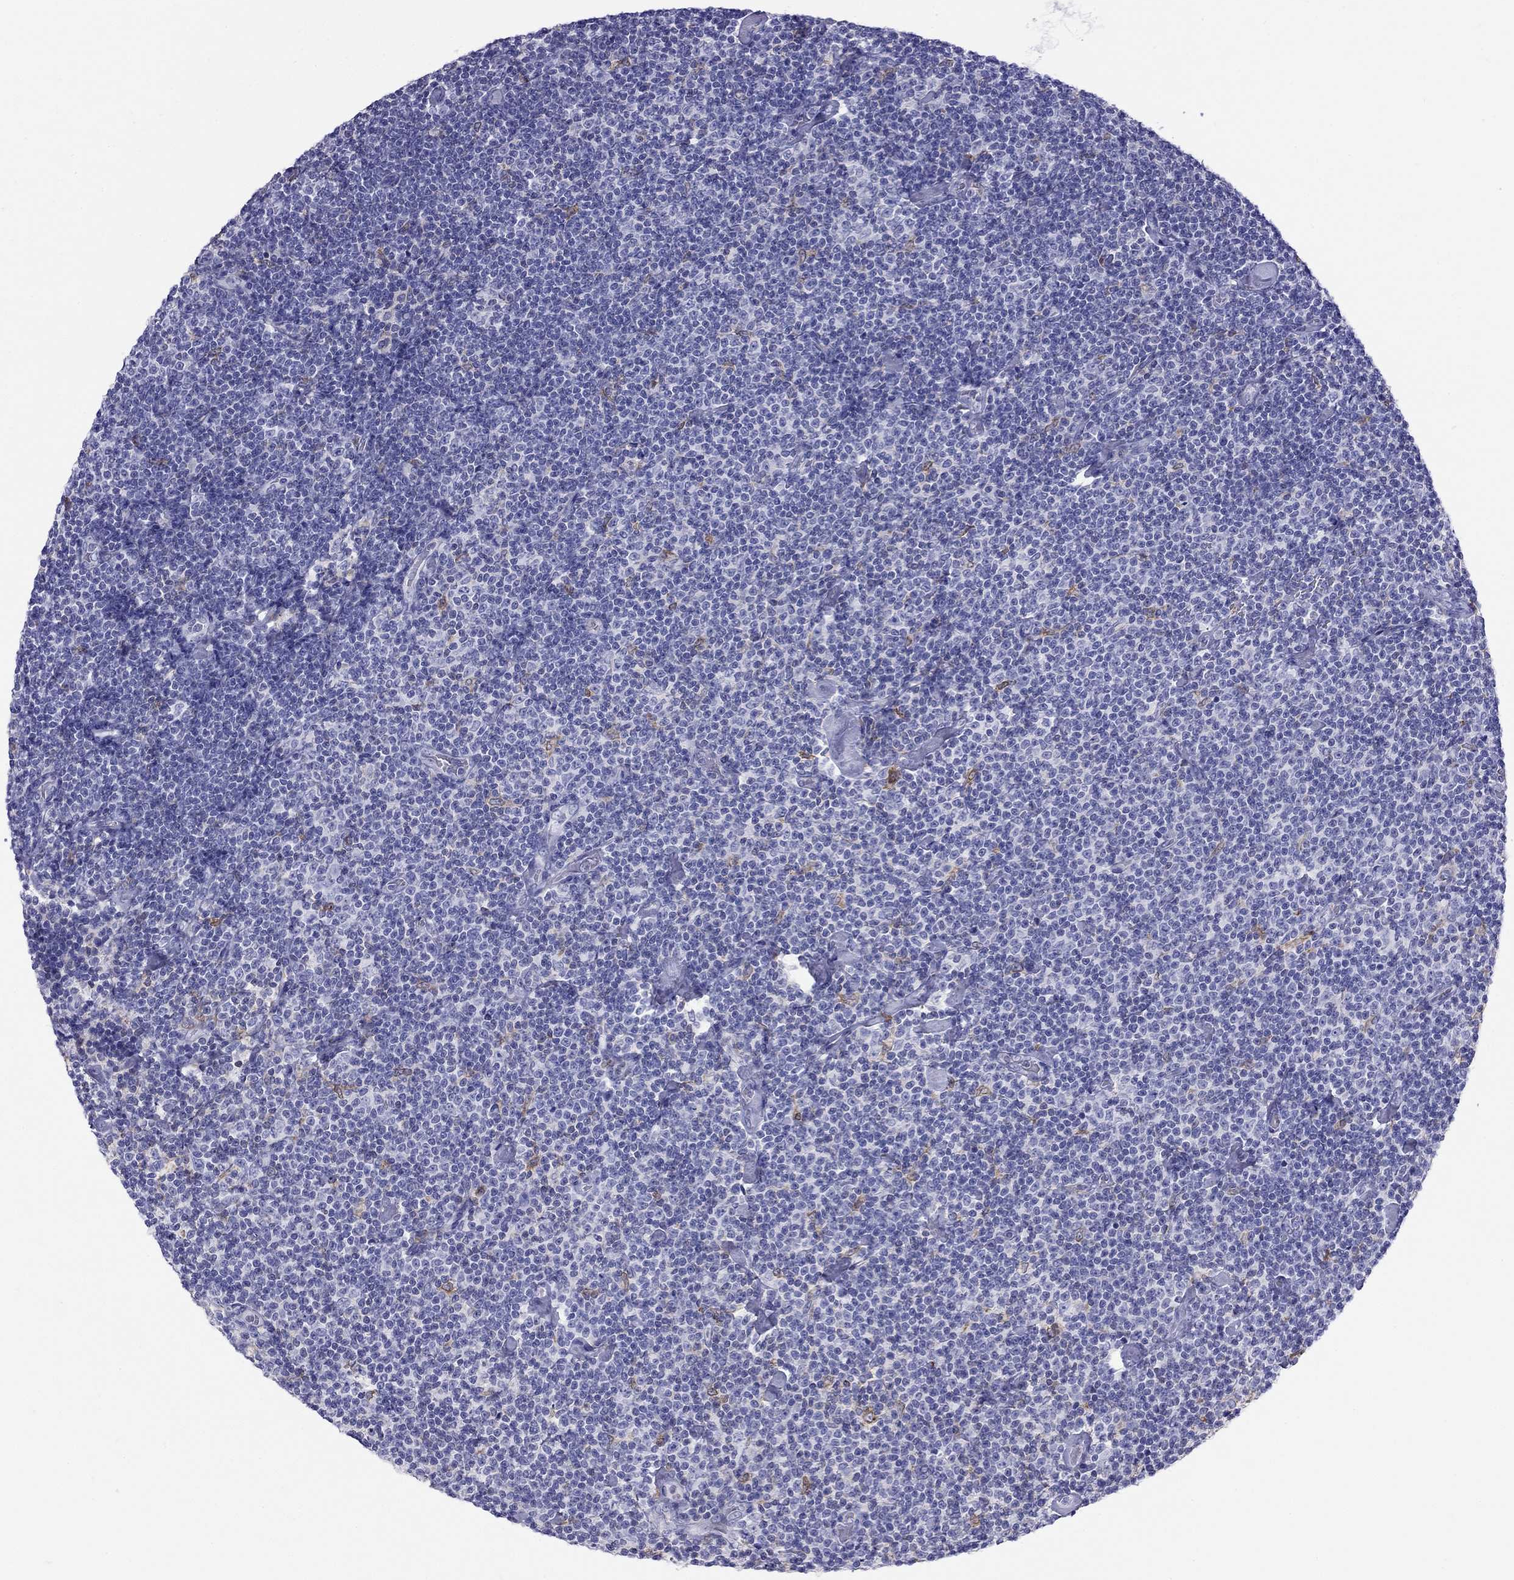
{"staining": {"intensity": "negative", "quantity": "none", "location": "none"}, "tissue": "lymphoma", "cell_type": "Tumor cells", "image_type": "cancer", "snomed": [{"axis": "morphology", "description": "Malignant lymphoma, non-Hodgkin's type, Low grade"}, {"axis": "topography", "description": "Lymph node"}], "caption": "Immunohistochemistry photomicrograph of neoplastic tissue: human low-grade malignant lymphoma, non-Hodgkin's type stained with DAB reveals no significant protein positivity in tumor cells.", "gene": "SLC46A2", "patient": {"sex": "male", "age": 81}}